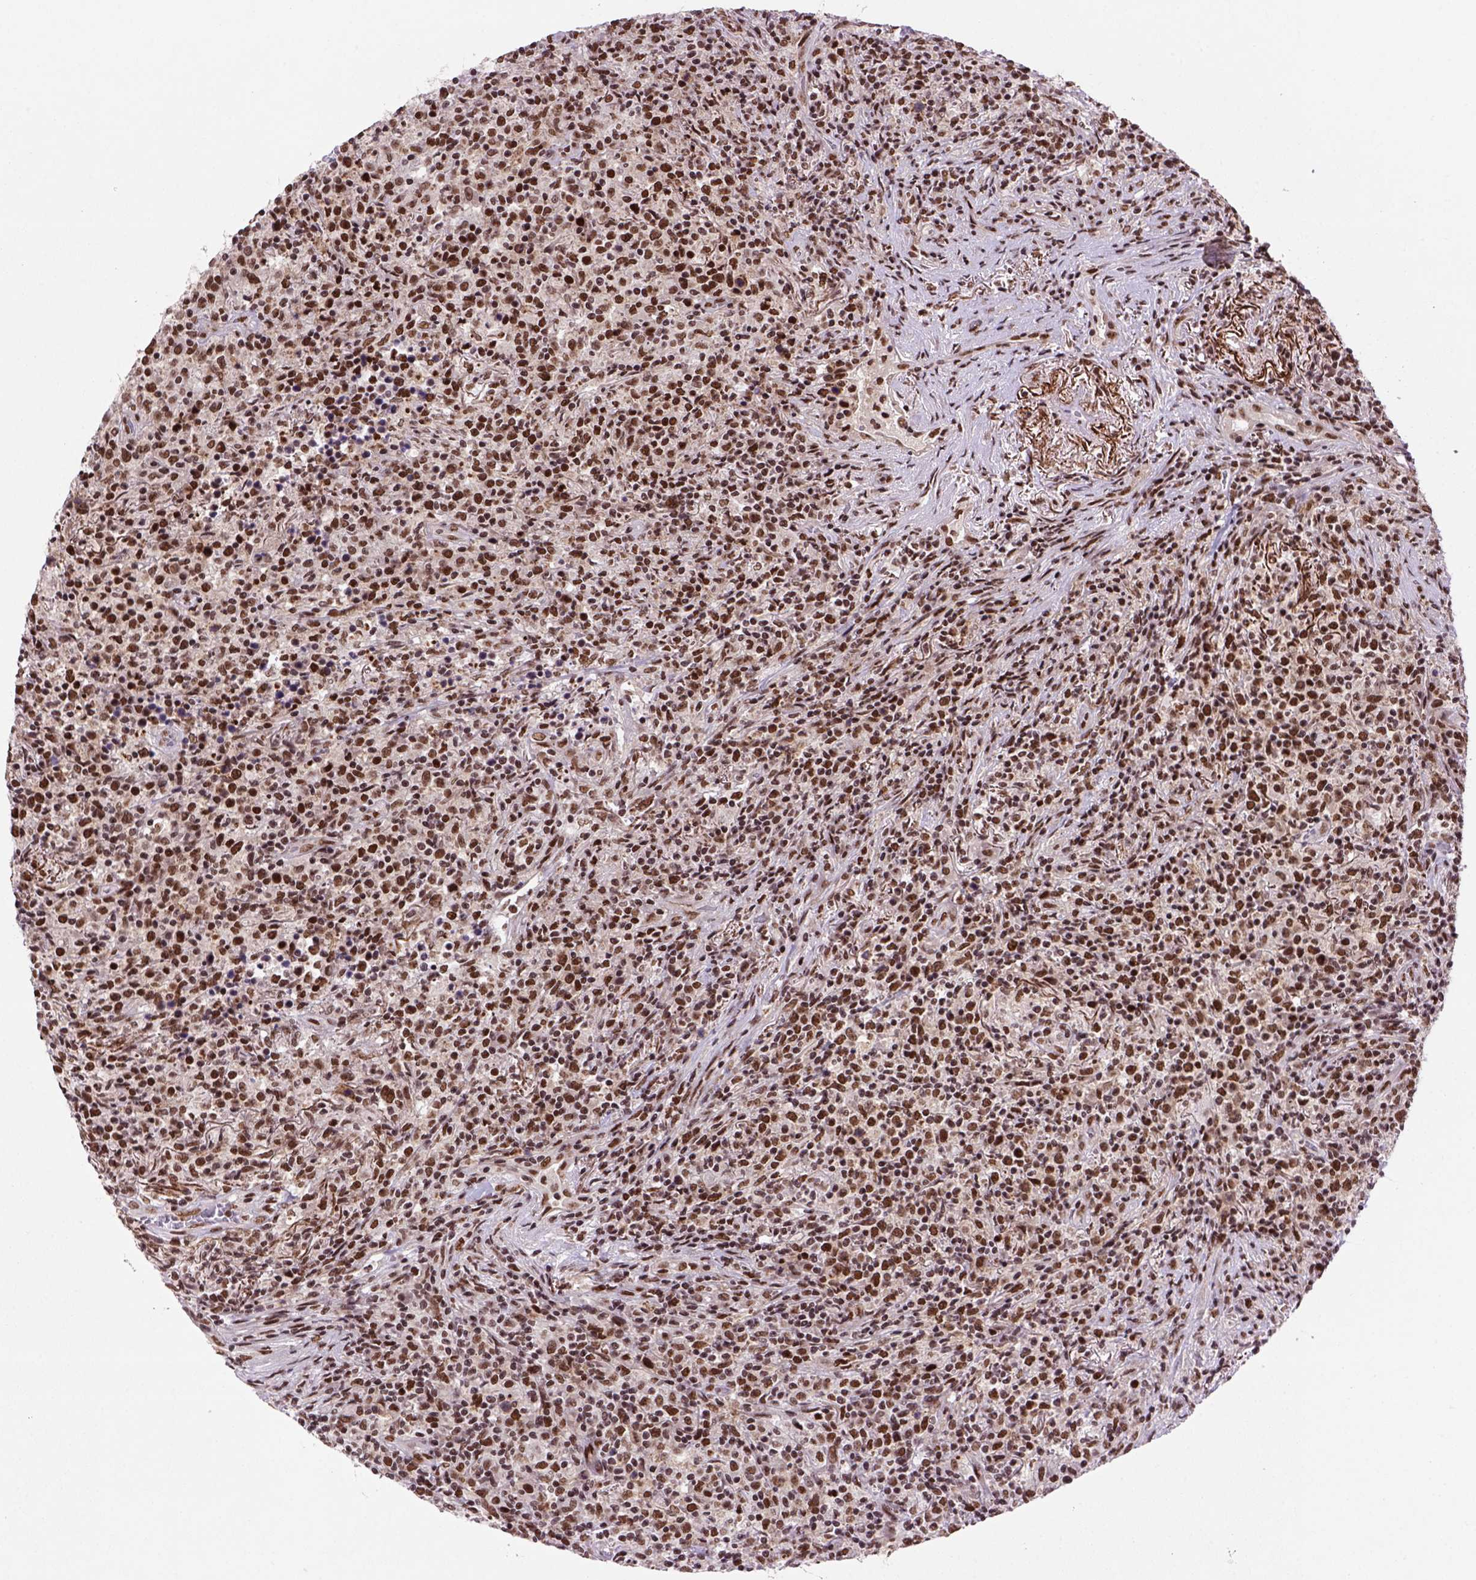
{"staining": {"intensity": "strong", "quantity": ">75%", "location": "nuclear"}, "tissue": "lymphoma", "cell_type": "Tumor cells", "image_type": "cancer", "snomed": [{"axis": "morphology", "description": "Malignant lymphoma, non-Hodgkin's type, High grade"}, {"axis": "topography", "description": "Lung"}], "caption": "Lymphoma stained with immunohistochemistry (IHC) displays strong nuclear expression in approximately >75% of tumor cells. The staining was performed using DAB, with brown indicating positive protein expression. Nuclei are stained blue with hematoxylin.", "gene": "NSMCE2", "patient": {"sex": "male", "age": 79}}